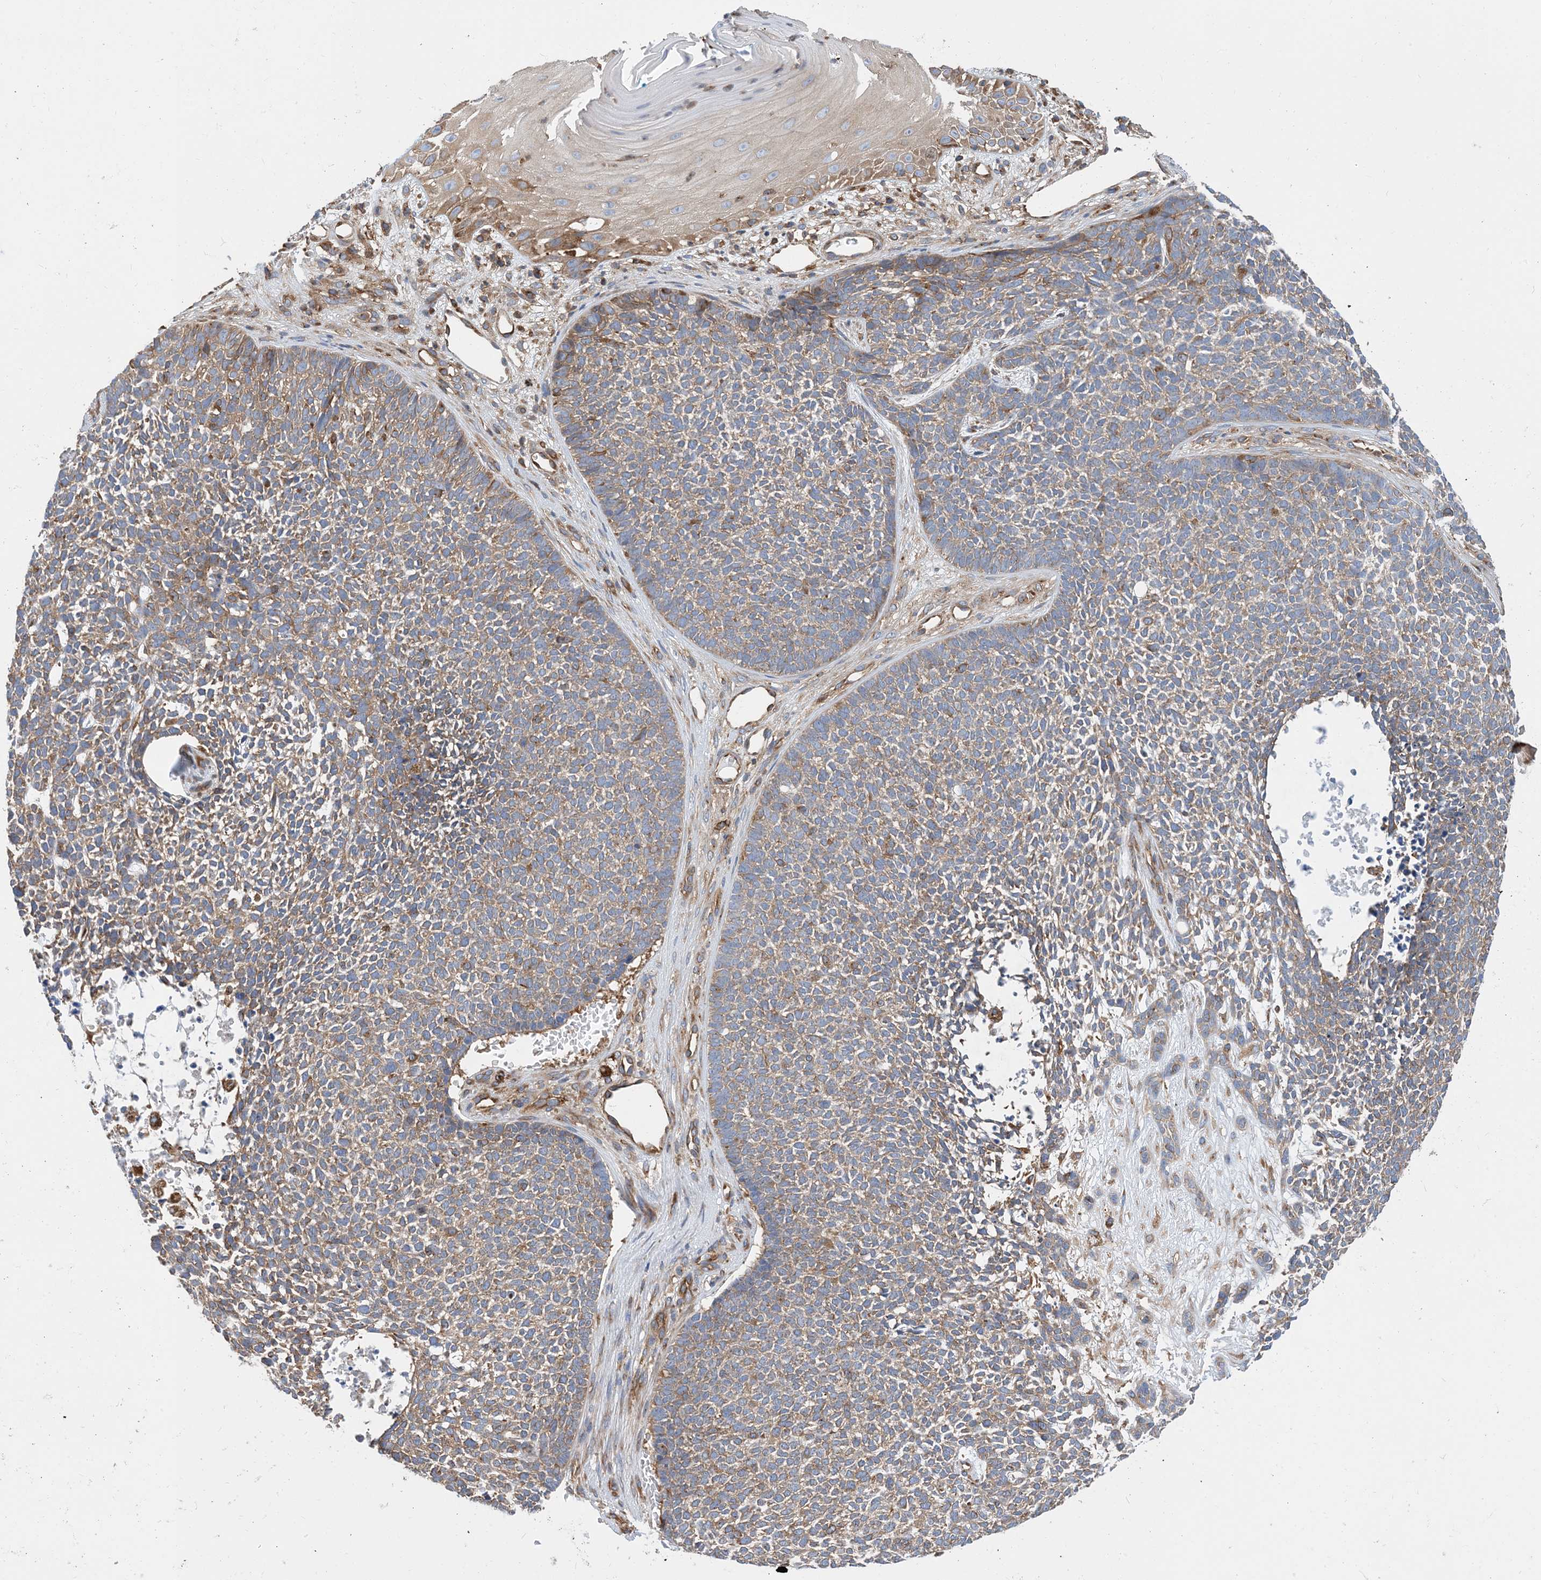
{"staining": {"intensity": "moderate", "quantity": ">75%", "location": "cytoplasmic/membranous"}, "tissue": "skin cancer", "cell_type": "Tumor cells", "image_type": "cancer", "snomed": [{"axis": "morphology", "description": "Basal cell carcinoma"}, {"axis": "topography", "description": "Skin"}], "caption": "Moderate cytoplasmic/membranous staining for a protein is present in approximately >75% of tumor cells of basal cell carcinoma (skin) using immunohistochemistry.", "gene": "DYNC1LI1", "patient": {"sex": "female", "age": 84}}